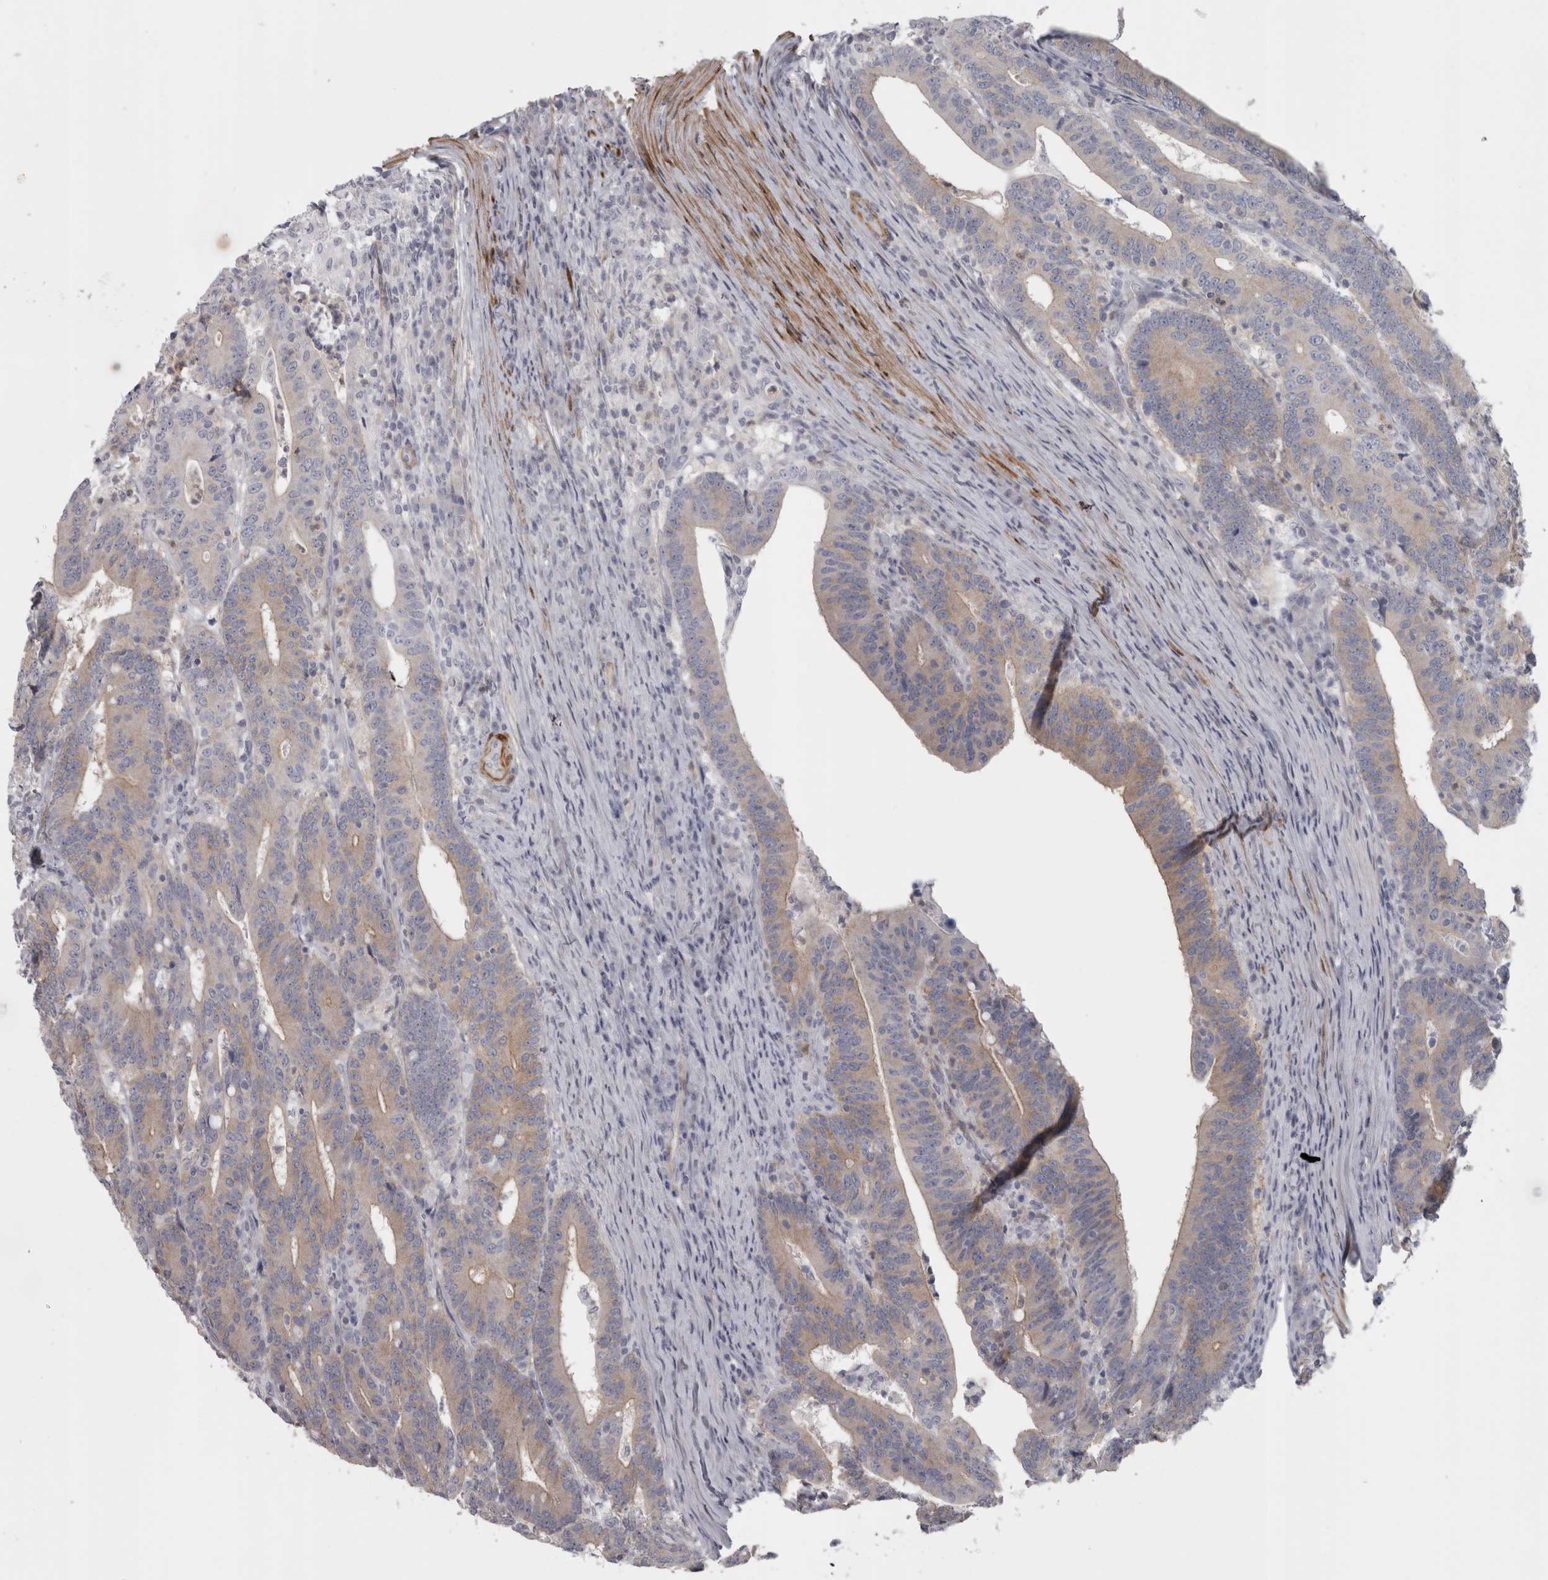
{"staining": {"intensity": "moderate", "quantity": ">75%", "location": "cytoplasmic/membranous"}, "tissue": "colorectal cancer", "cell_type": "Tumor cells", "image_type": "cancer", "snomed": [{"axis": "morphology", "description": "Adenocarcinoma, NOS"}, {"axis": "topography", "description": "Colon"}], "caption": "Immunohistochemical staining of human colorectal cancer (adenocarcinoma) exhibits medium levels of moderate cytoplasmic/membranous protein staining in about >75% of tumor cells.", "gene": "PPP1R12B", "patient": {"sex": "female", "age": 66}}